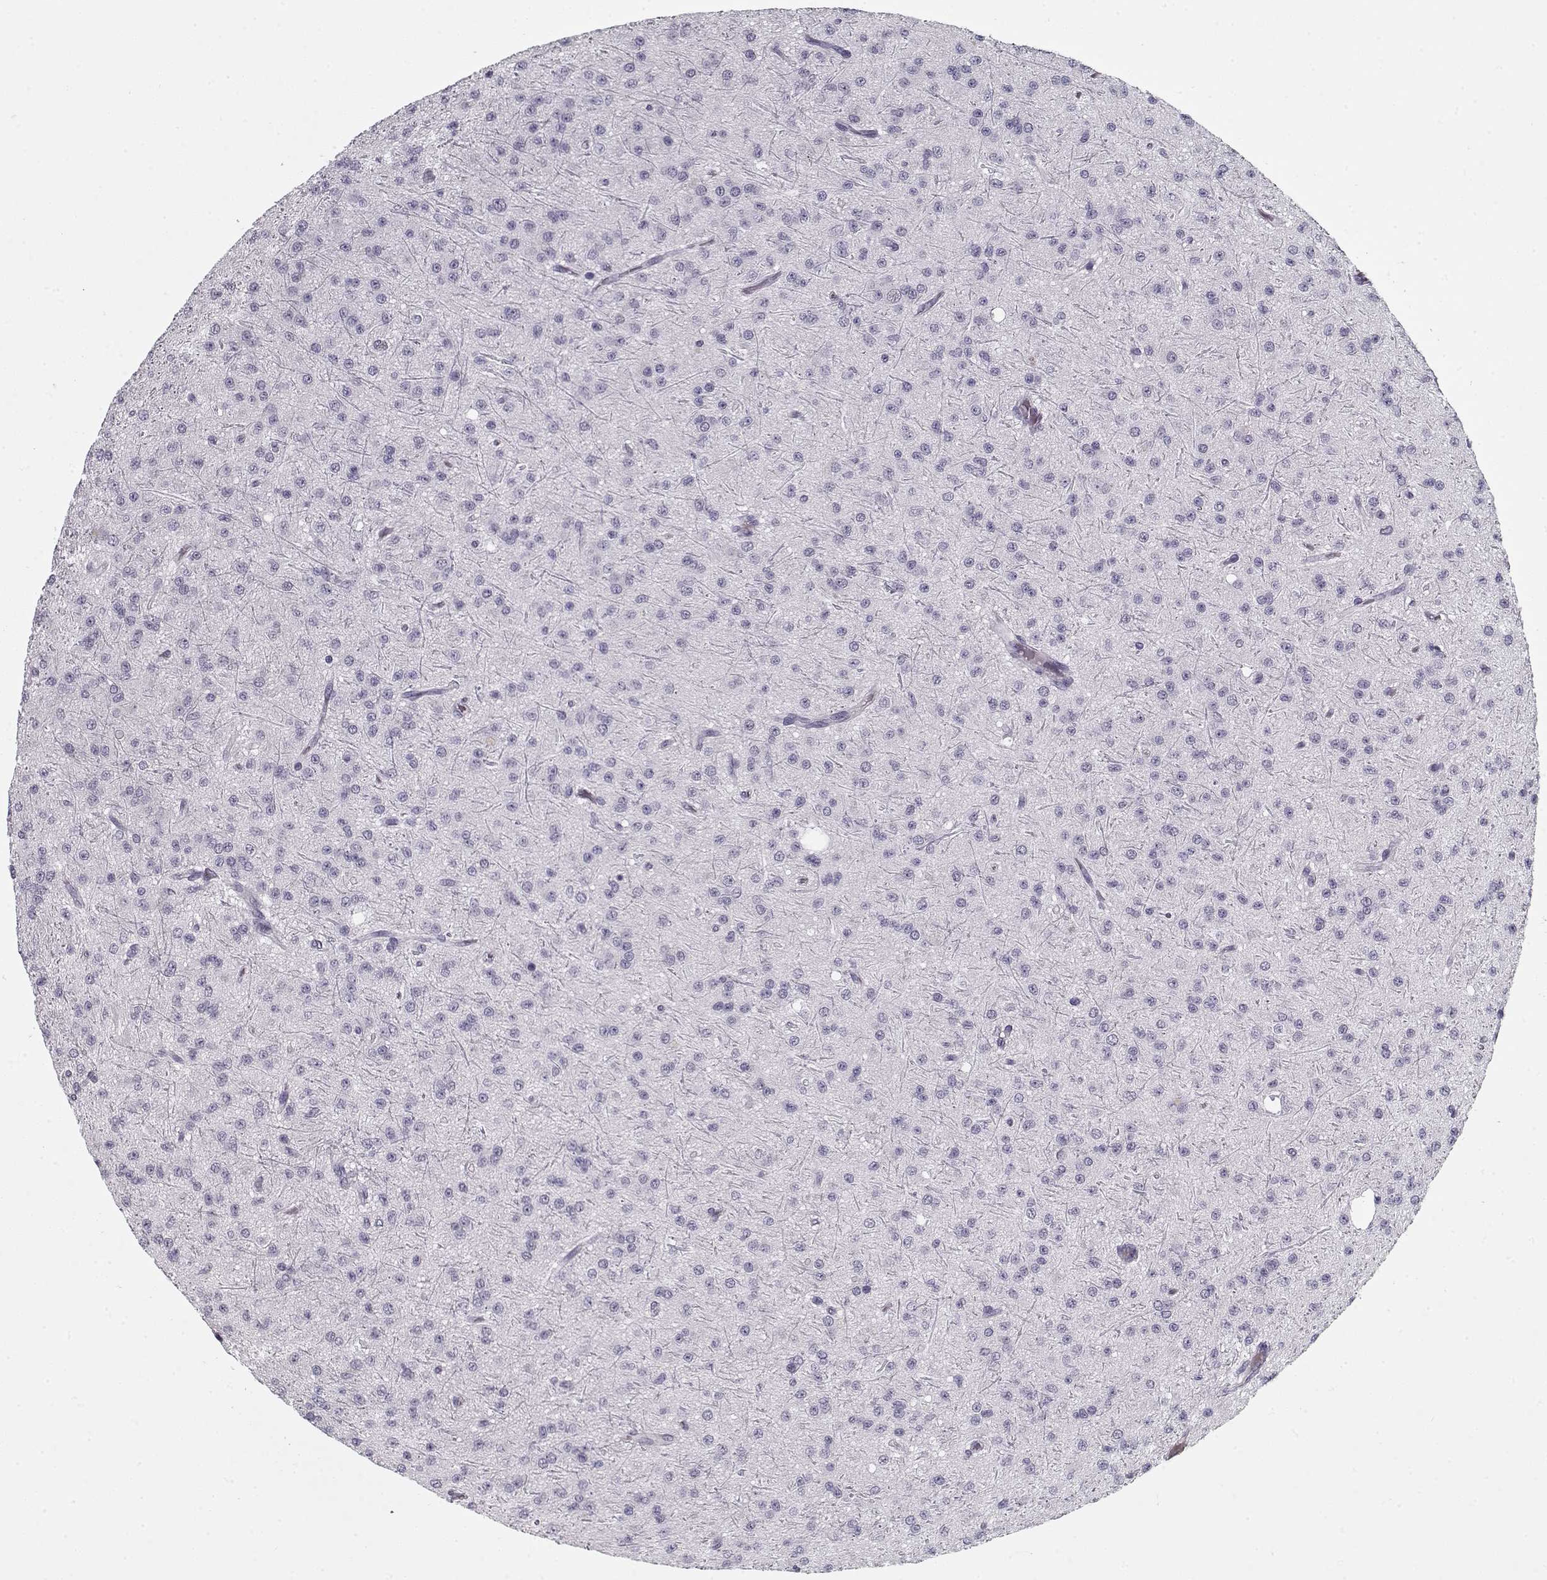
{"staining": {"intensity": "negative", "quantity": "none", "location": "none"}, "tissue": "glioma", "cell_type": "Tumor cells", "image_type": "cancer", "snomed": [{"axis": "morphology", "description": "Glioma, malignant, Low grade"}, {"axis": "topography", "description": "Brain"}], "caption": "An IHC image of malignant low-grade glioma is shown. There is no staining in tumor cells of malignant low-grade glioma.", "gene": "SPACA9", "patient": {"sex": "male", "age": 27}}